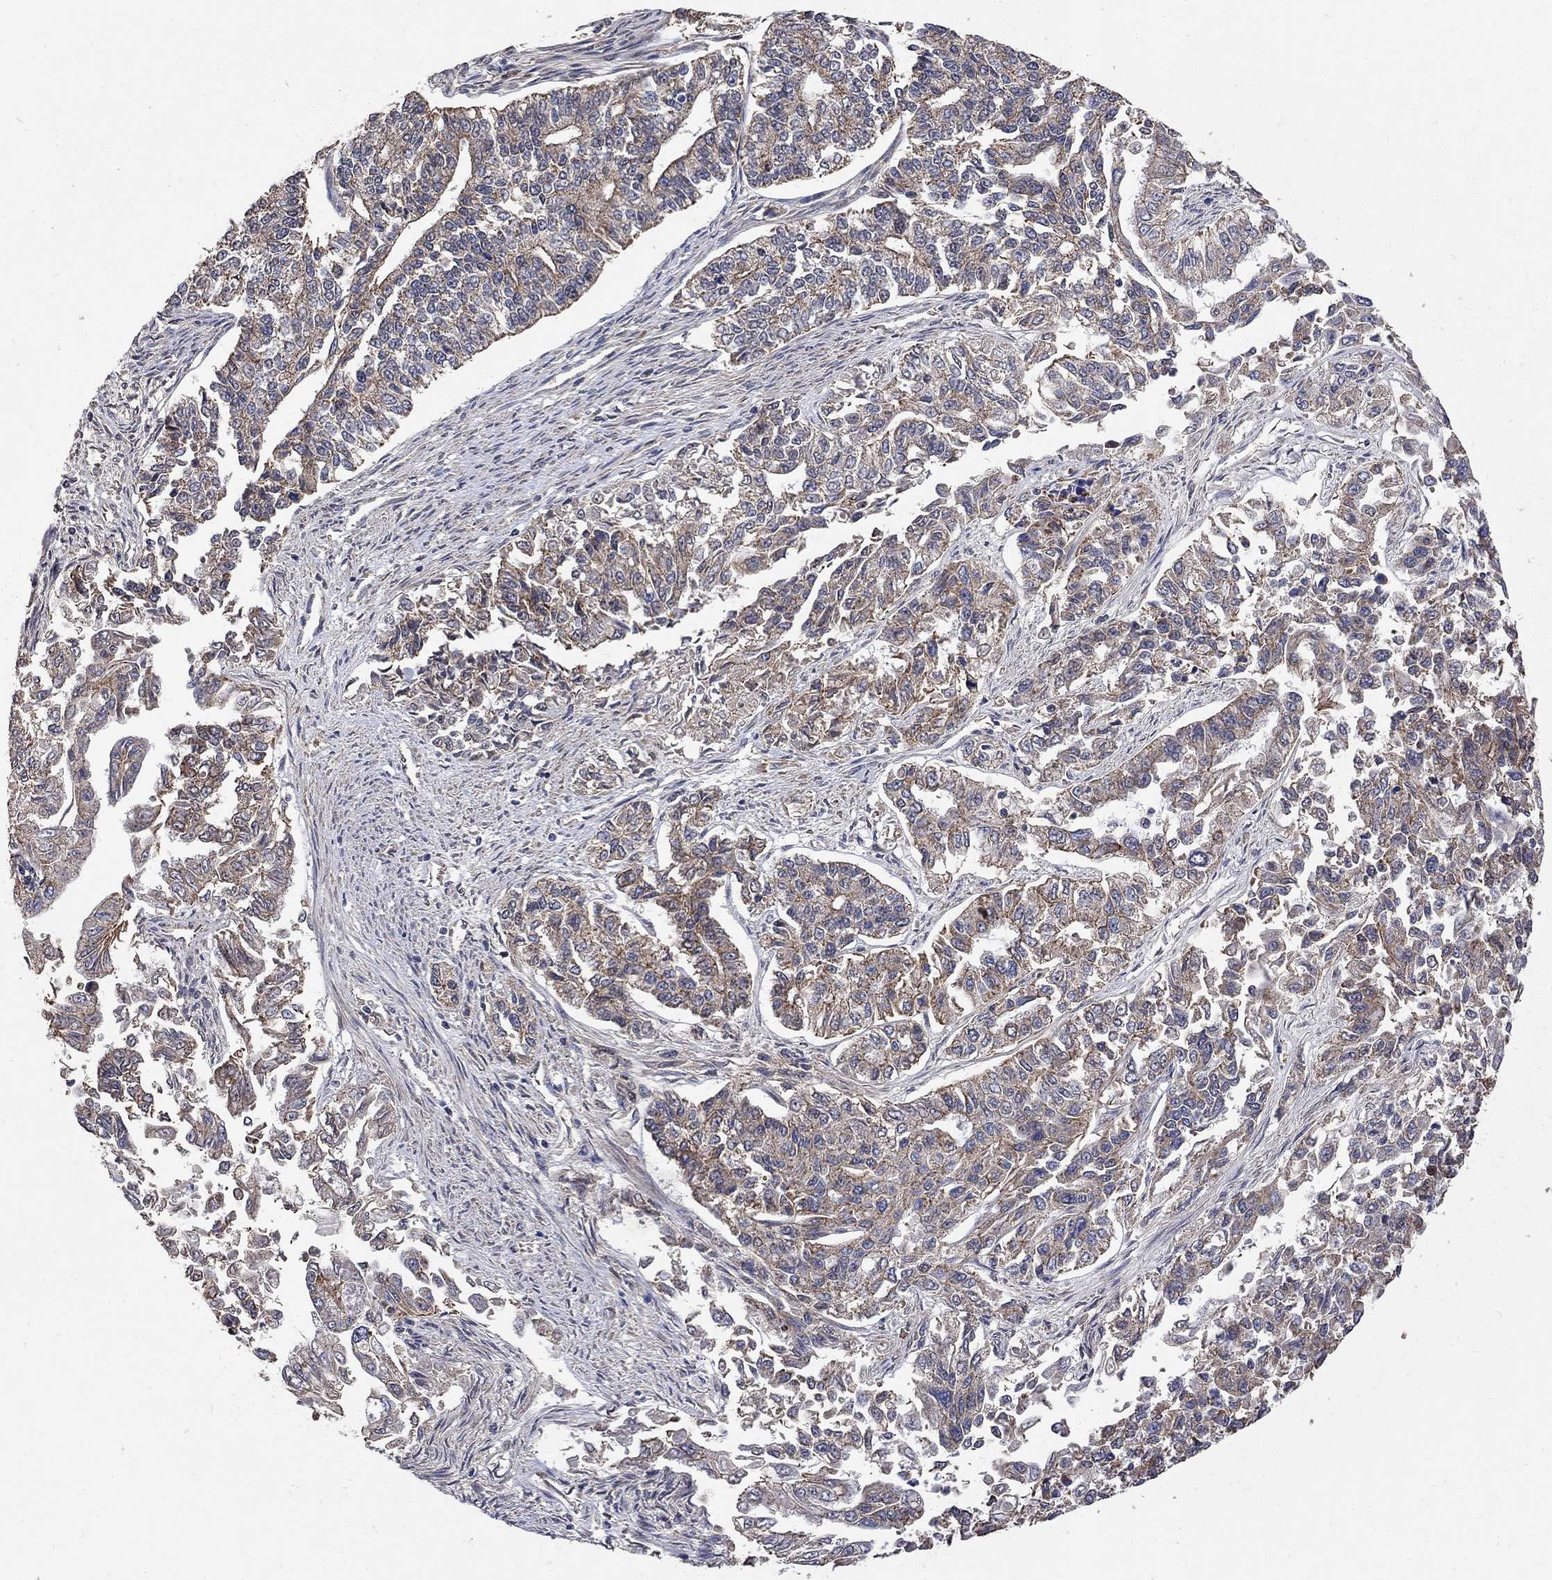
{"staining": {"intensity": "moderate", "quantity": "25%-75%", "location": "cytoplasmic/membranous"}, "tissue": "endometrial cancer", "cell_type": "Tumor cells", "image_type": "cancer", "snomed": [{"axis": "morphology", "description": "Adenocarcinoma, NOS"}, {"axis": "topography", "description": "Uterus"}], "caption": "High-power microscopy captured an immunohistochemistry (IHC) photomicrograph of endometrial cancer (adenocarcinoma), revealing moderate cytoplasmic/membranous positivity in approximately 25%-75% of tumor cells.", "gene": "ANKRA2", "patient": {"sex": "female", "age": 59}}